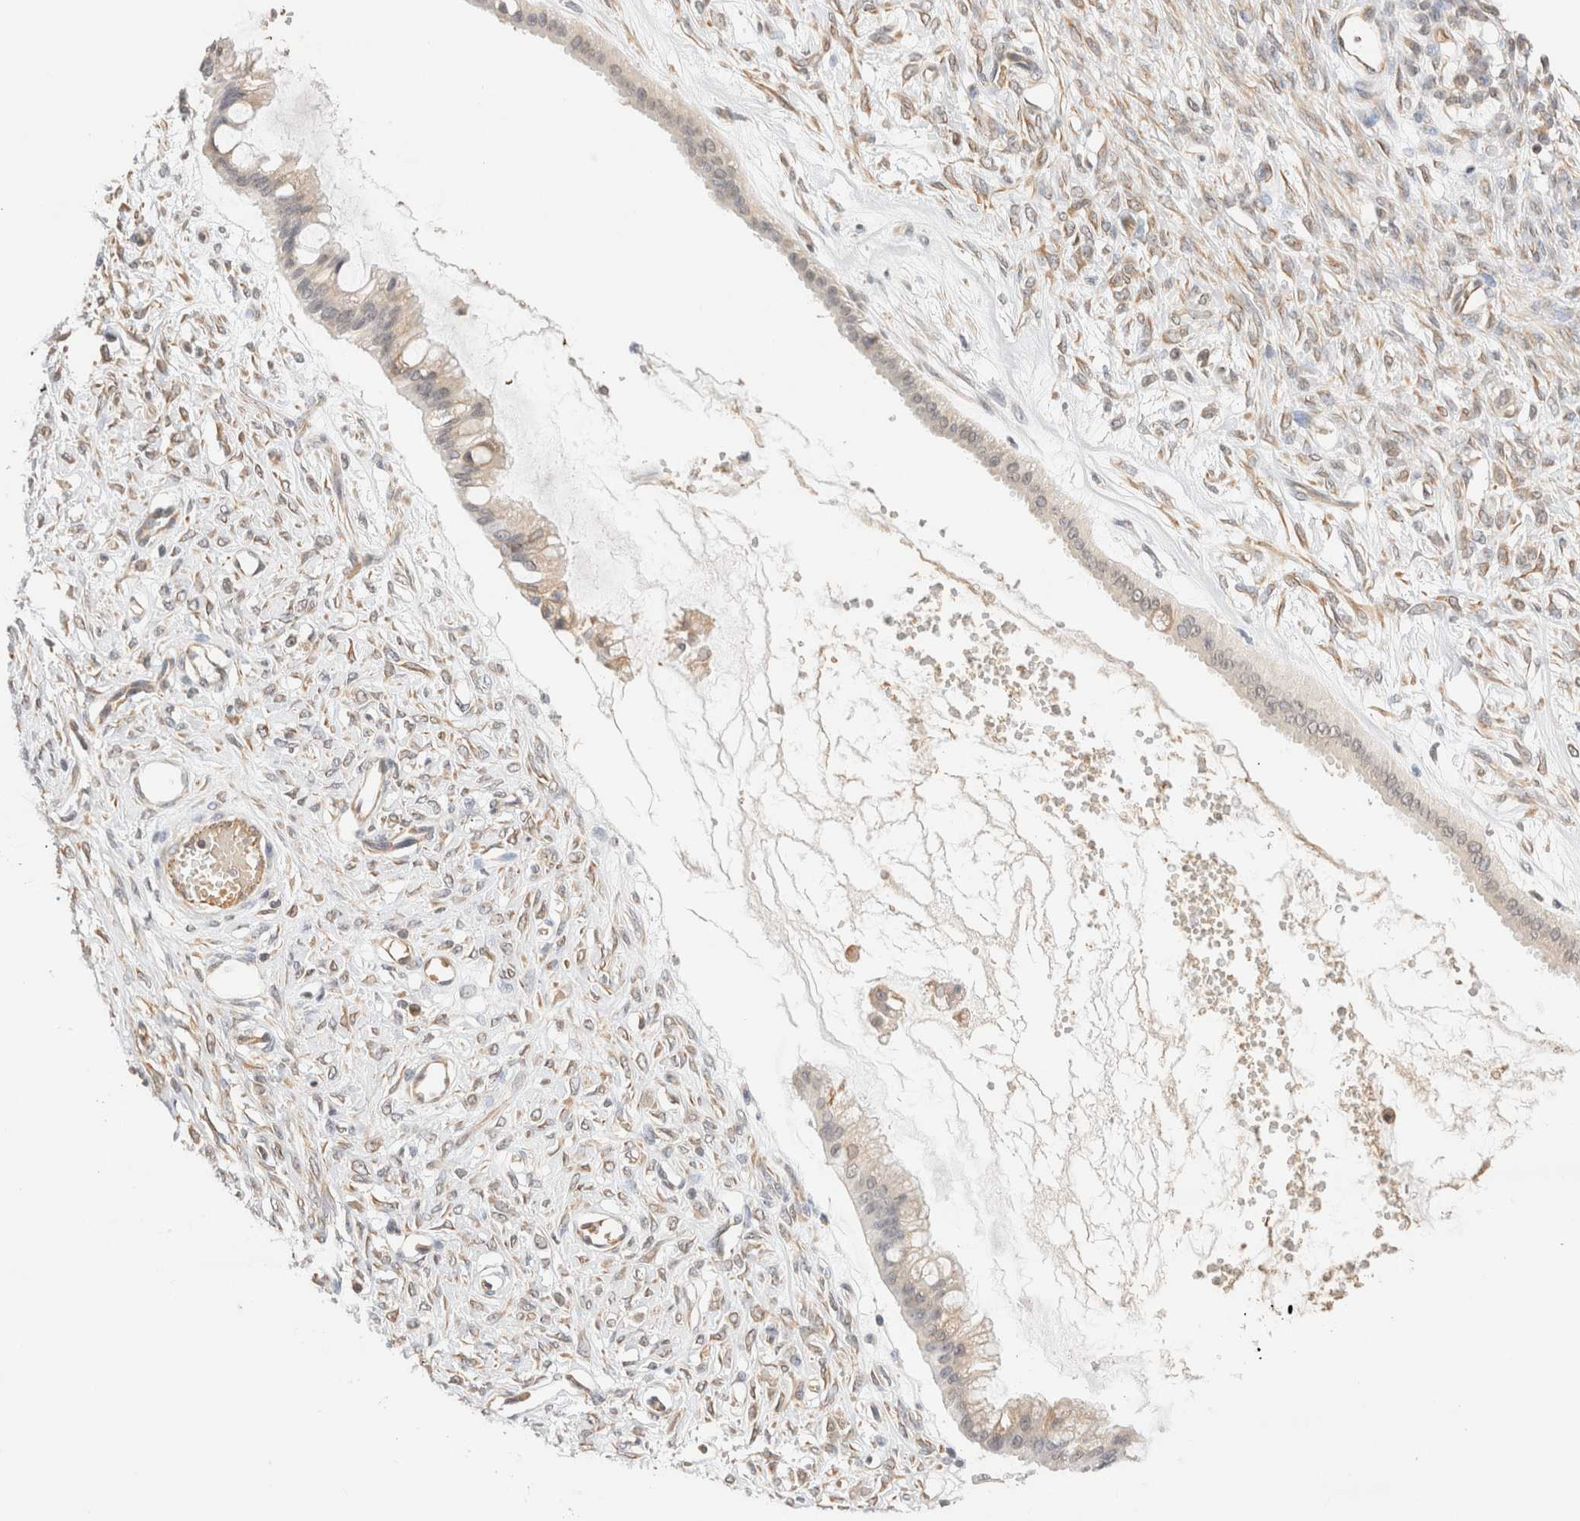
{"staining": {"intensity": "weak", "quantity": "<25%", "location": "cytoplasmic/membranous"}, "tissue": "ovarian cancer", "cell_type": "Tumor cells", "image_type": "cancer", "snomed": [{"axis": "morphology", "description": "Cystadenocarcinoma, mucinous, NOS"}, {"axis": "topography", "description": "Ovary"}], "caption": "Immunohistochemical staining of ovarian mucinous cystadenocarcinoma displays no significant staining in tumor cells.", "gene": "SYVN1", "patient": {"sex": "female", "age": 73}}